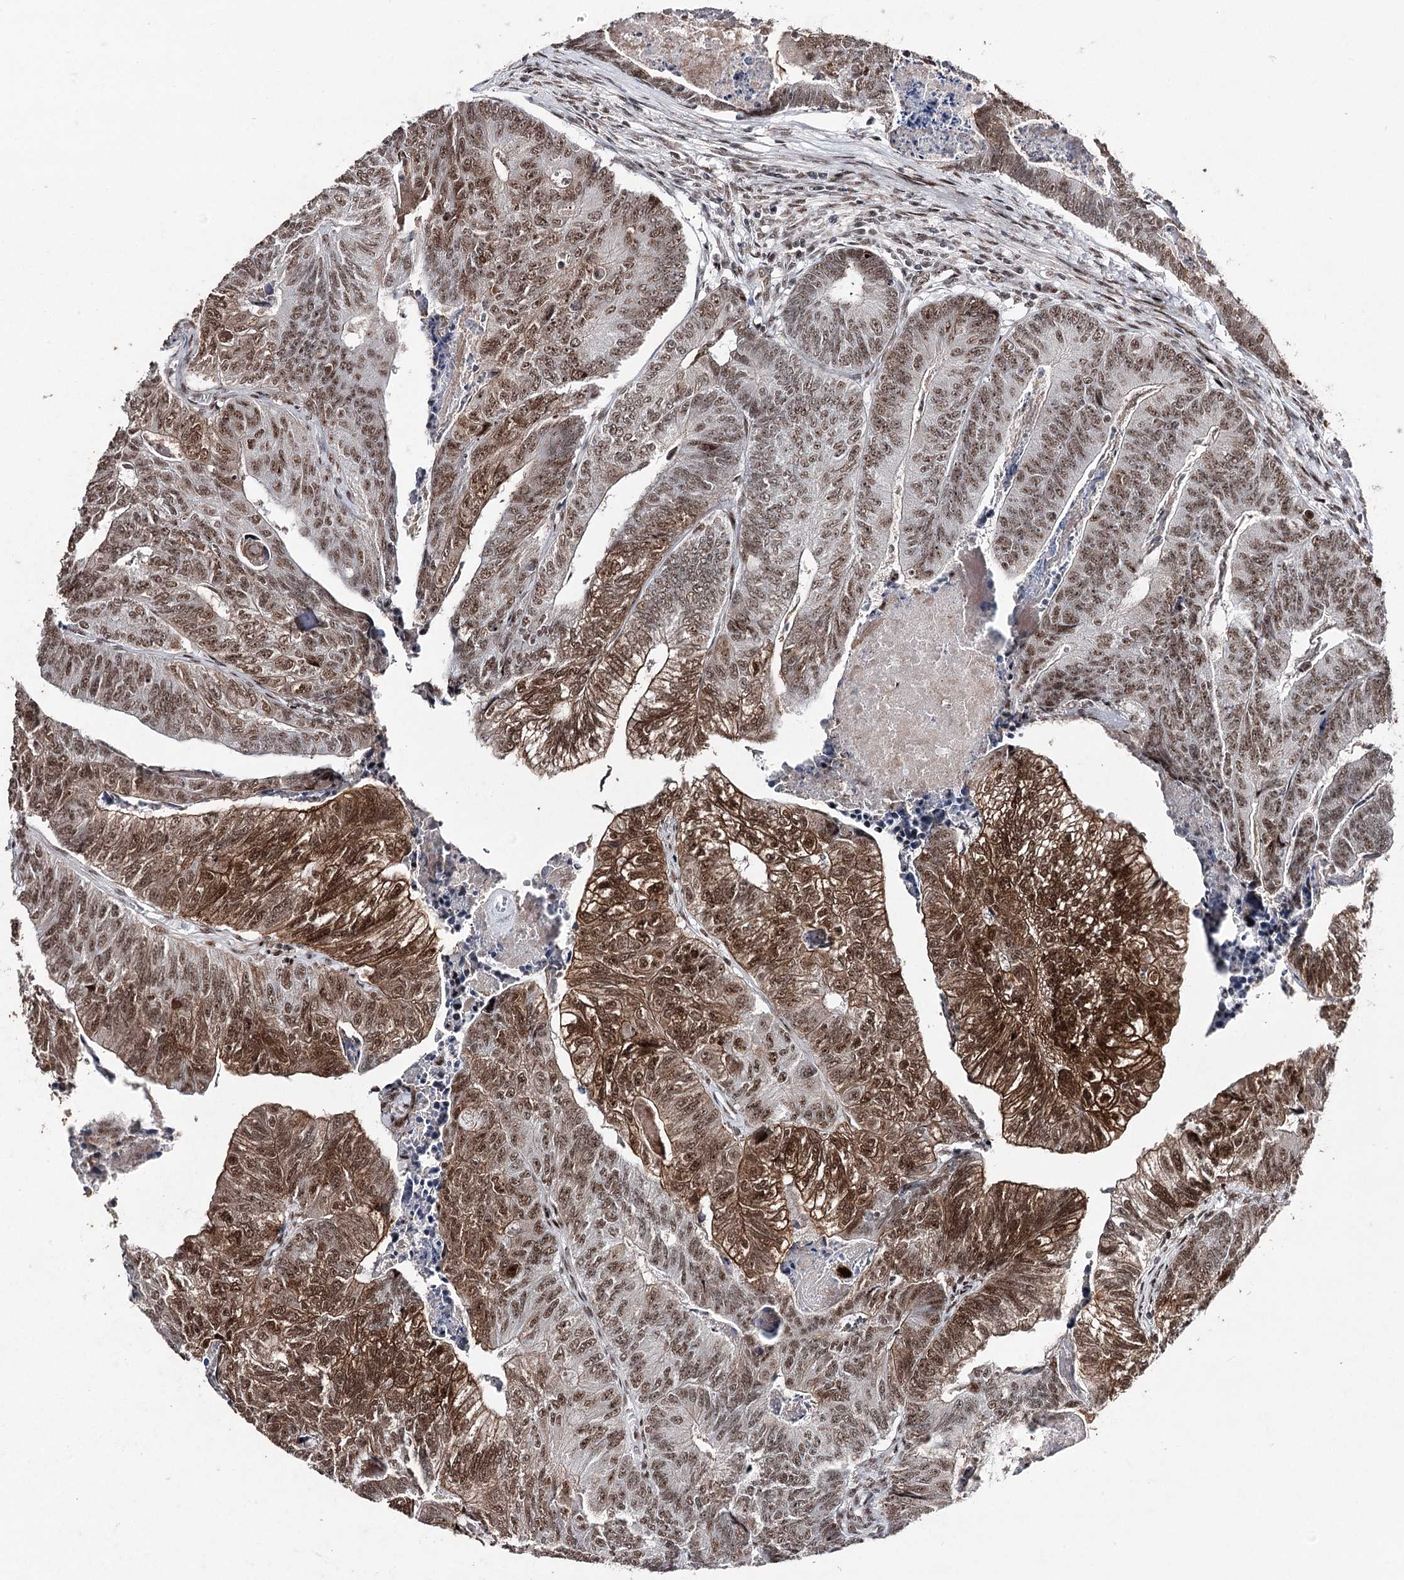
{"staining": {"intensity": "strong", "quantity": ">75%", "location": "cytoplasmic/membranous,nuclear"}, "tissue": "colorectal cancer", "cell_type": "Tumor cells", "image_type": "cancer", "snomed": [{"axis": "morphology", "description": "Adenocarcinoma, NOS"}, {"axis": "topography", "description": "Colon"}], "caption": "Colorectal adenocarcinoma was stained to show a protein in brown. There is high levels of strong cytoplasmic/membranous and nuclear expression in approximately >75% of tumor cells. (brown staining indicates protein expression, while blue staining denotes nuclei).", "gene": "PDCD4", "patient": {"sex": "female", "age": 67}}